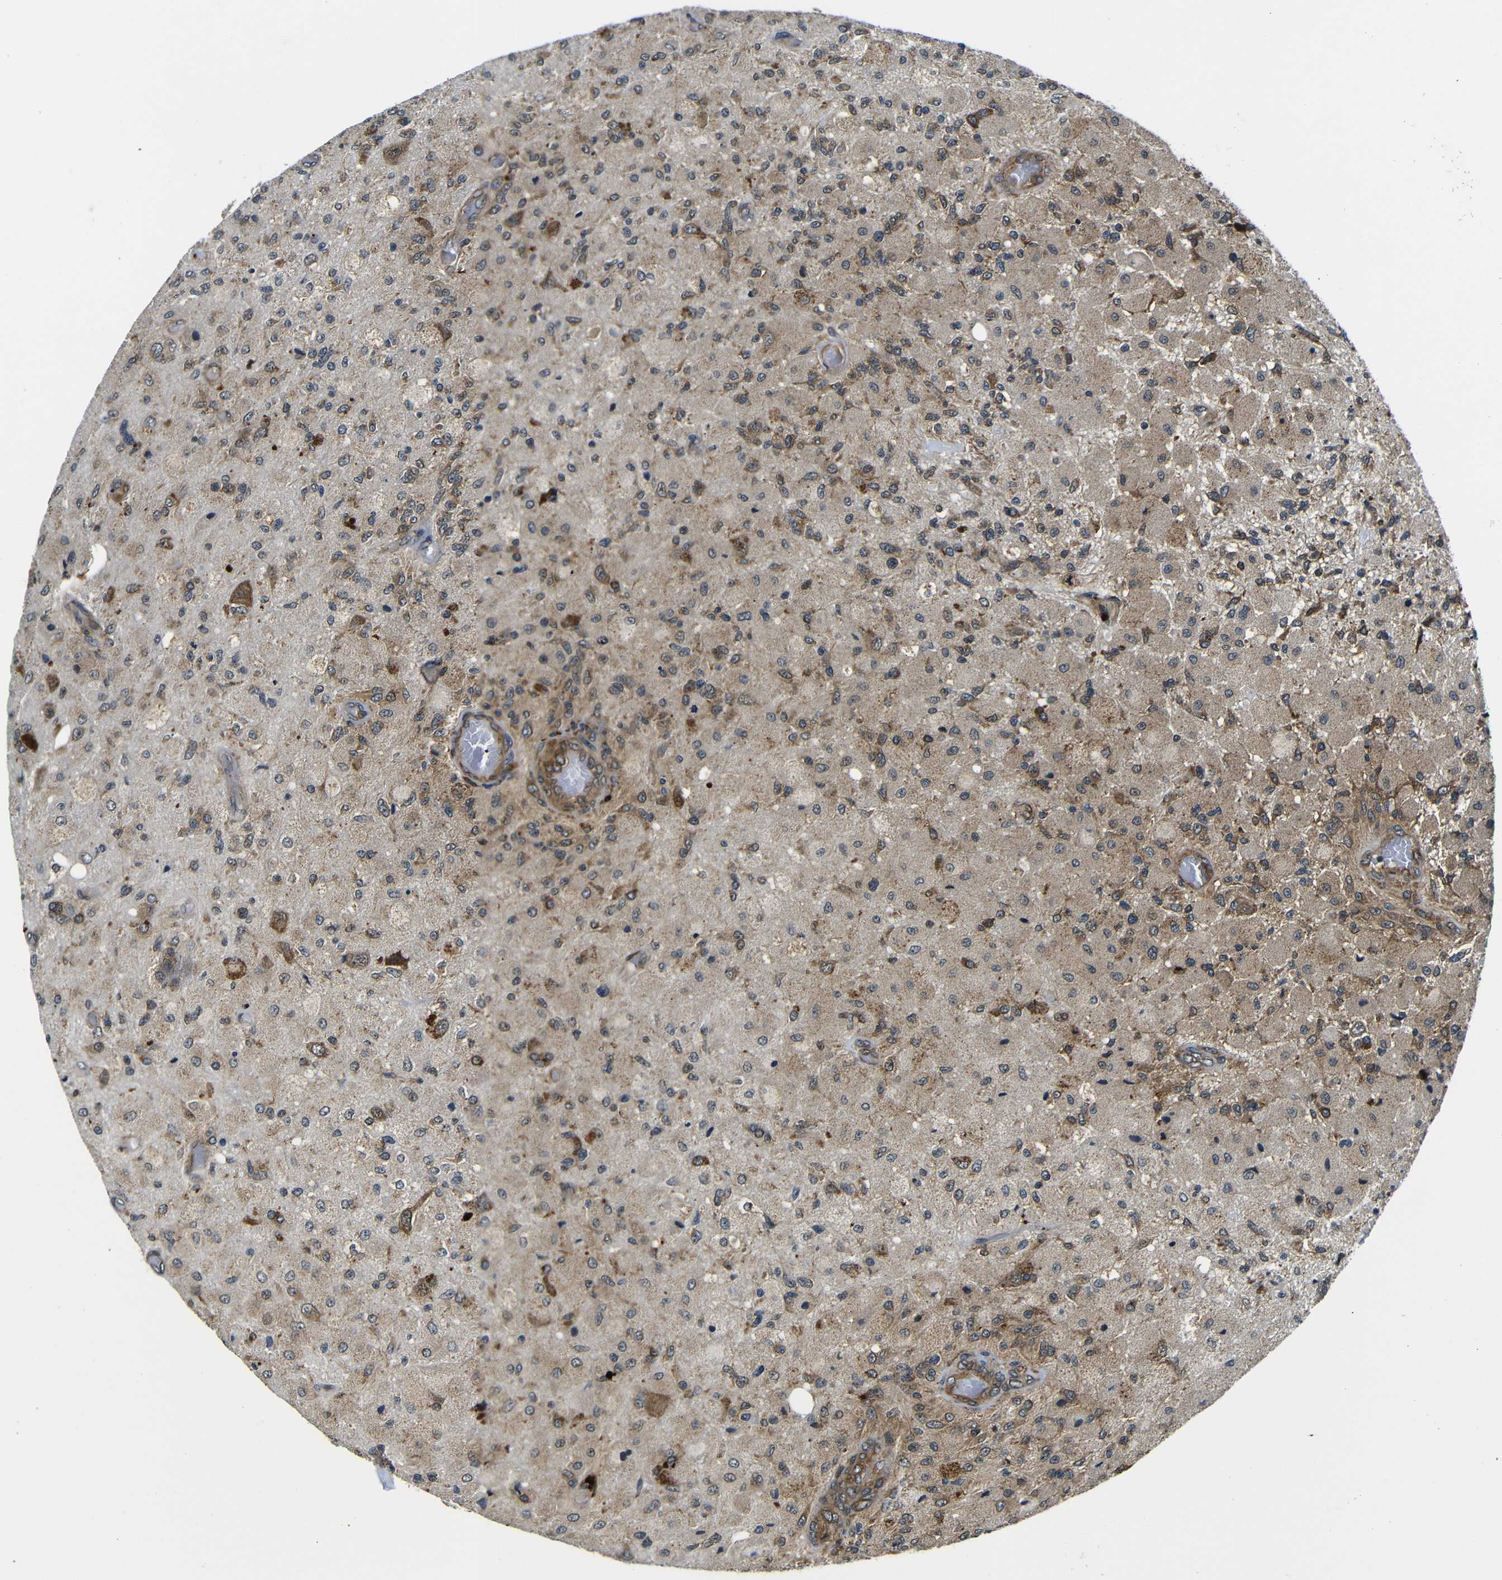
{"staining": {"intensity": "moderate", "quantity": ">75%", "location": "cytoplasmic/membranous"}, "tissue": "glioma", "cell_type": "Tumor cells", "image_type": "cancer", "snomed": [{"axis": "morphology", "description": "Normal tissue, NOS"}, {"axis": "morphology", "description": "Glioma, malignant, High grade"}, {"axis": "topography", "description": "Cerebral cortex"}], "caption": "A medium amount of moderate cytoplasmic/membranous positivity is appreciated in about >75% of tumor cells in malignant high-grade glioma tissue.", "gene": "ABCE1", "patient": {"sex": "male", "age": 77}}